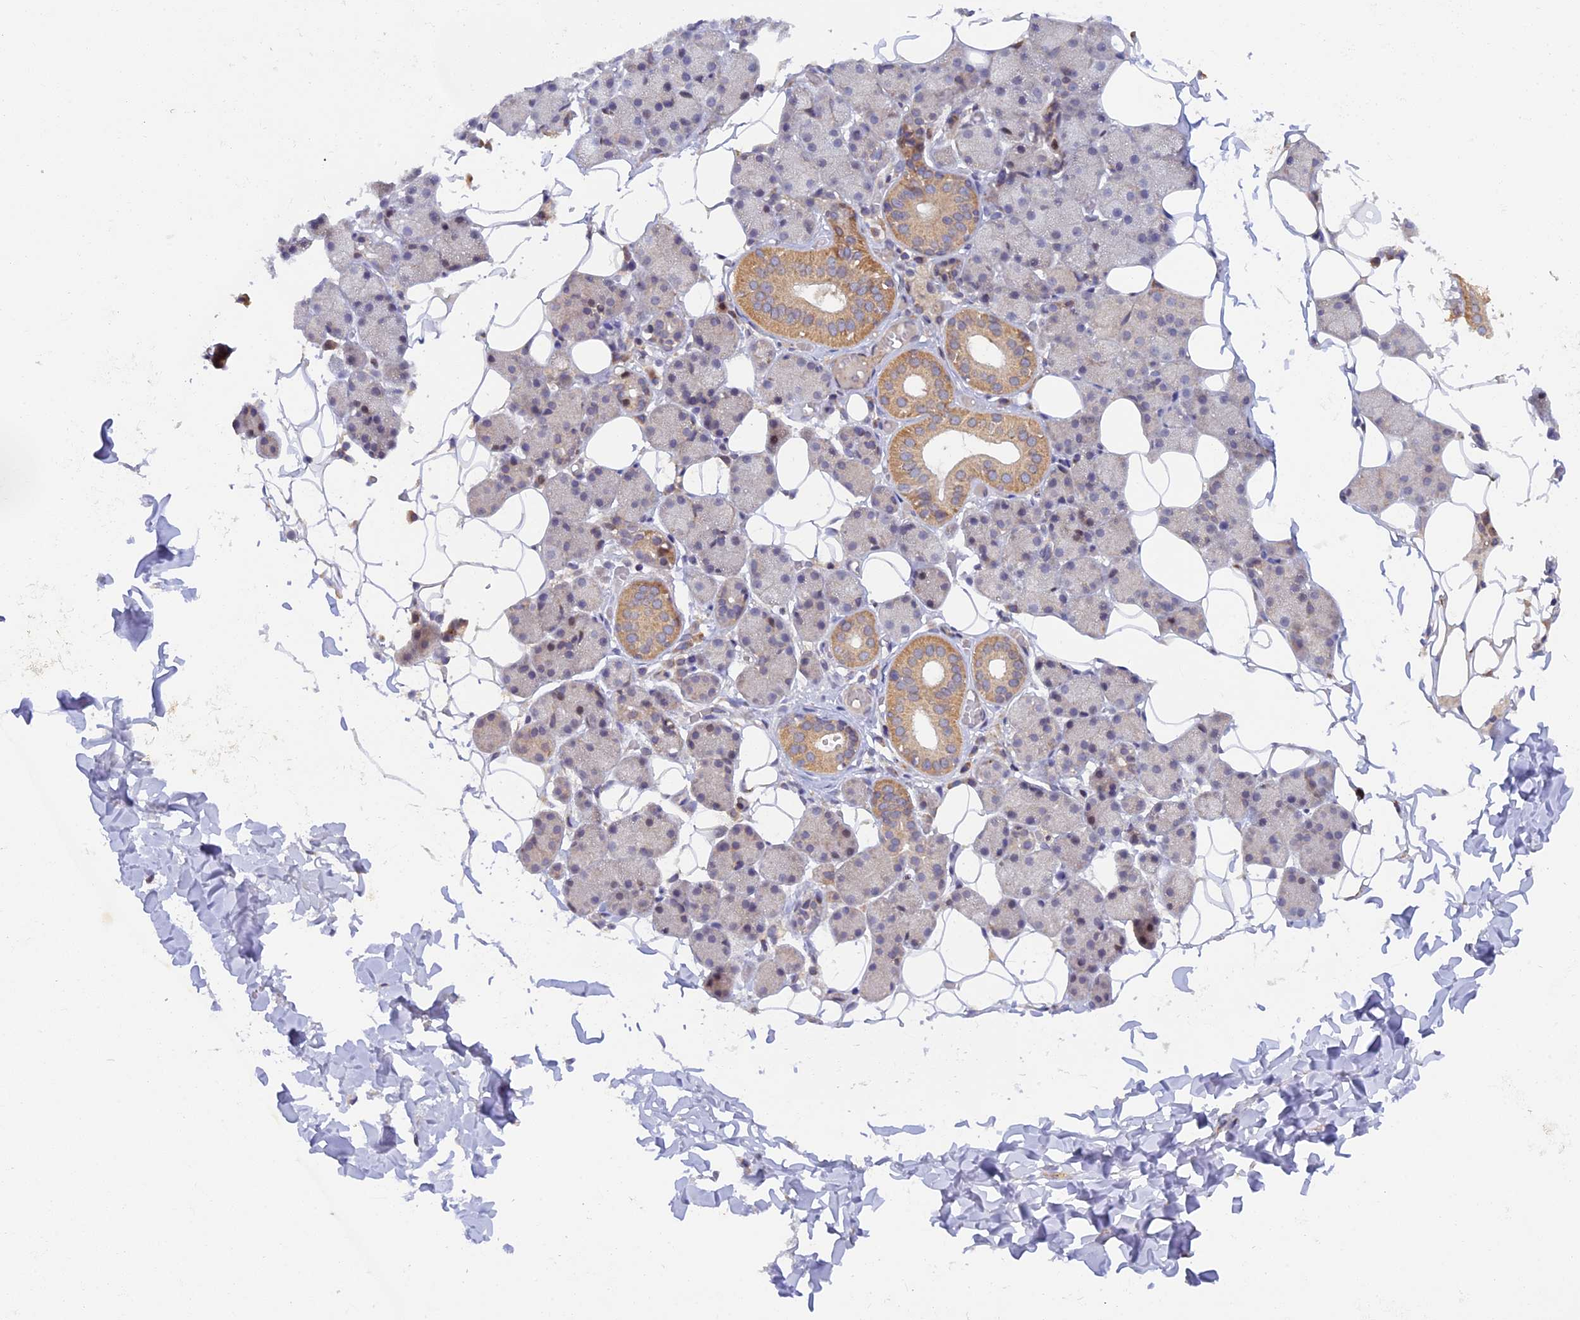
{"staining": {"intensity": "moderate", "quantity": "<25%", "location": "cytoplasmic/membranous"}, "tissue": "salivary gland", "cell_type": "Glandular cells", "image_type": "normal", "snomed": [{"axis": "morphology", "description": "Normal tissue, NOS"}, {"axis": "topography", "description": "Salivary gland"}], "caption": "Protein expression analysis of benign salivary gland exhibits moderate cytoplasmic/membranous expression in about <25% of glandular cells.", "gene": "FERMT1", "patient": {"sex": "female", "age": 33}}